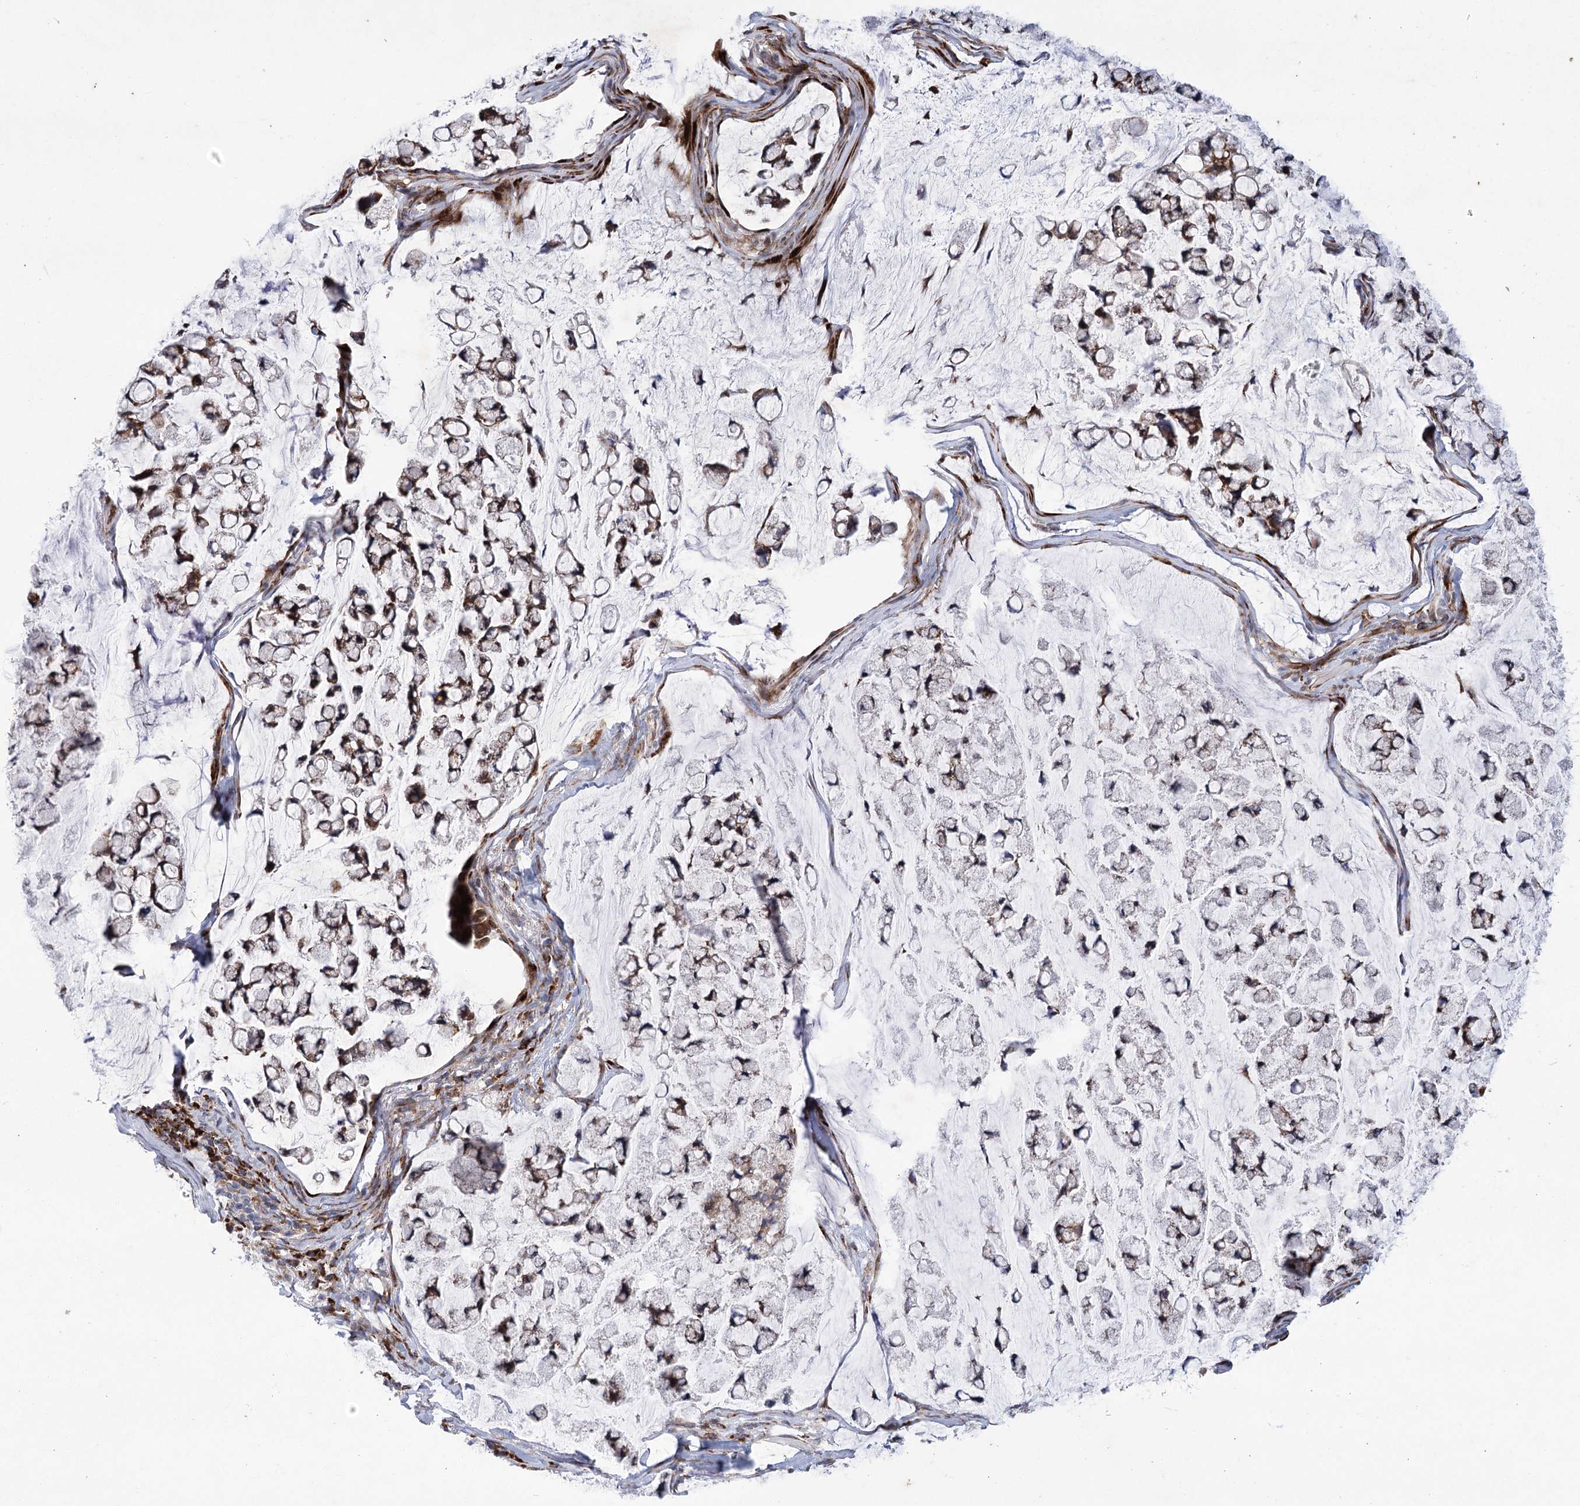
{"staining": {"intensity": "strong", "quantity": ">75%", "location": "cytoplasmic/membranous"}, "tissue": "stomach cancer", "cell_type": "Tumor cells", "image_type": "cancer", "snomed": [{"axis": "morphology", "description": "Adenocarcinoma, NOS"}, {"axis": "topography", "description": "Stomach, lower"}], "caption": "IHC image of neoplastic tissue: human stomach cancer stained using immunohistochemistry (IHC) exhibits high levels of strong protein expression localized specifically in the cytoplasmic/membranous of tumor cells, appearing as a cytoplasmic/membranous brown color.", "gene": "GCNT4", "patient": {"sex": "male", "age": 67}}